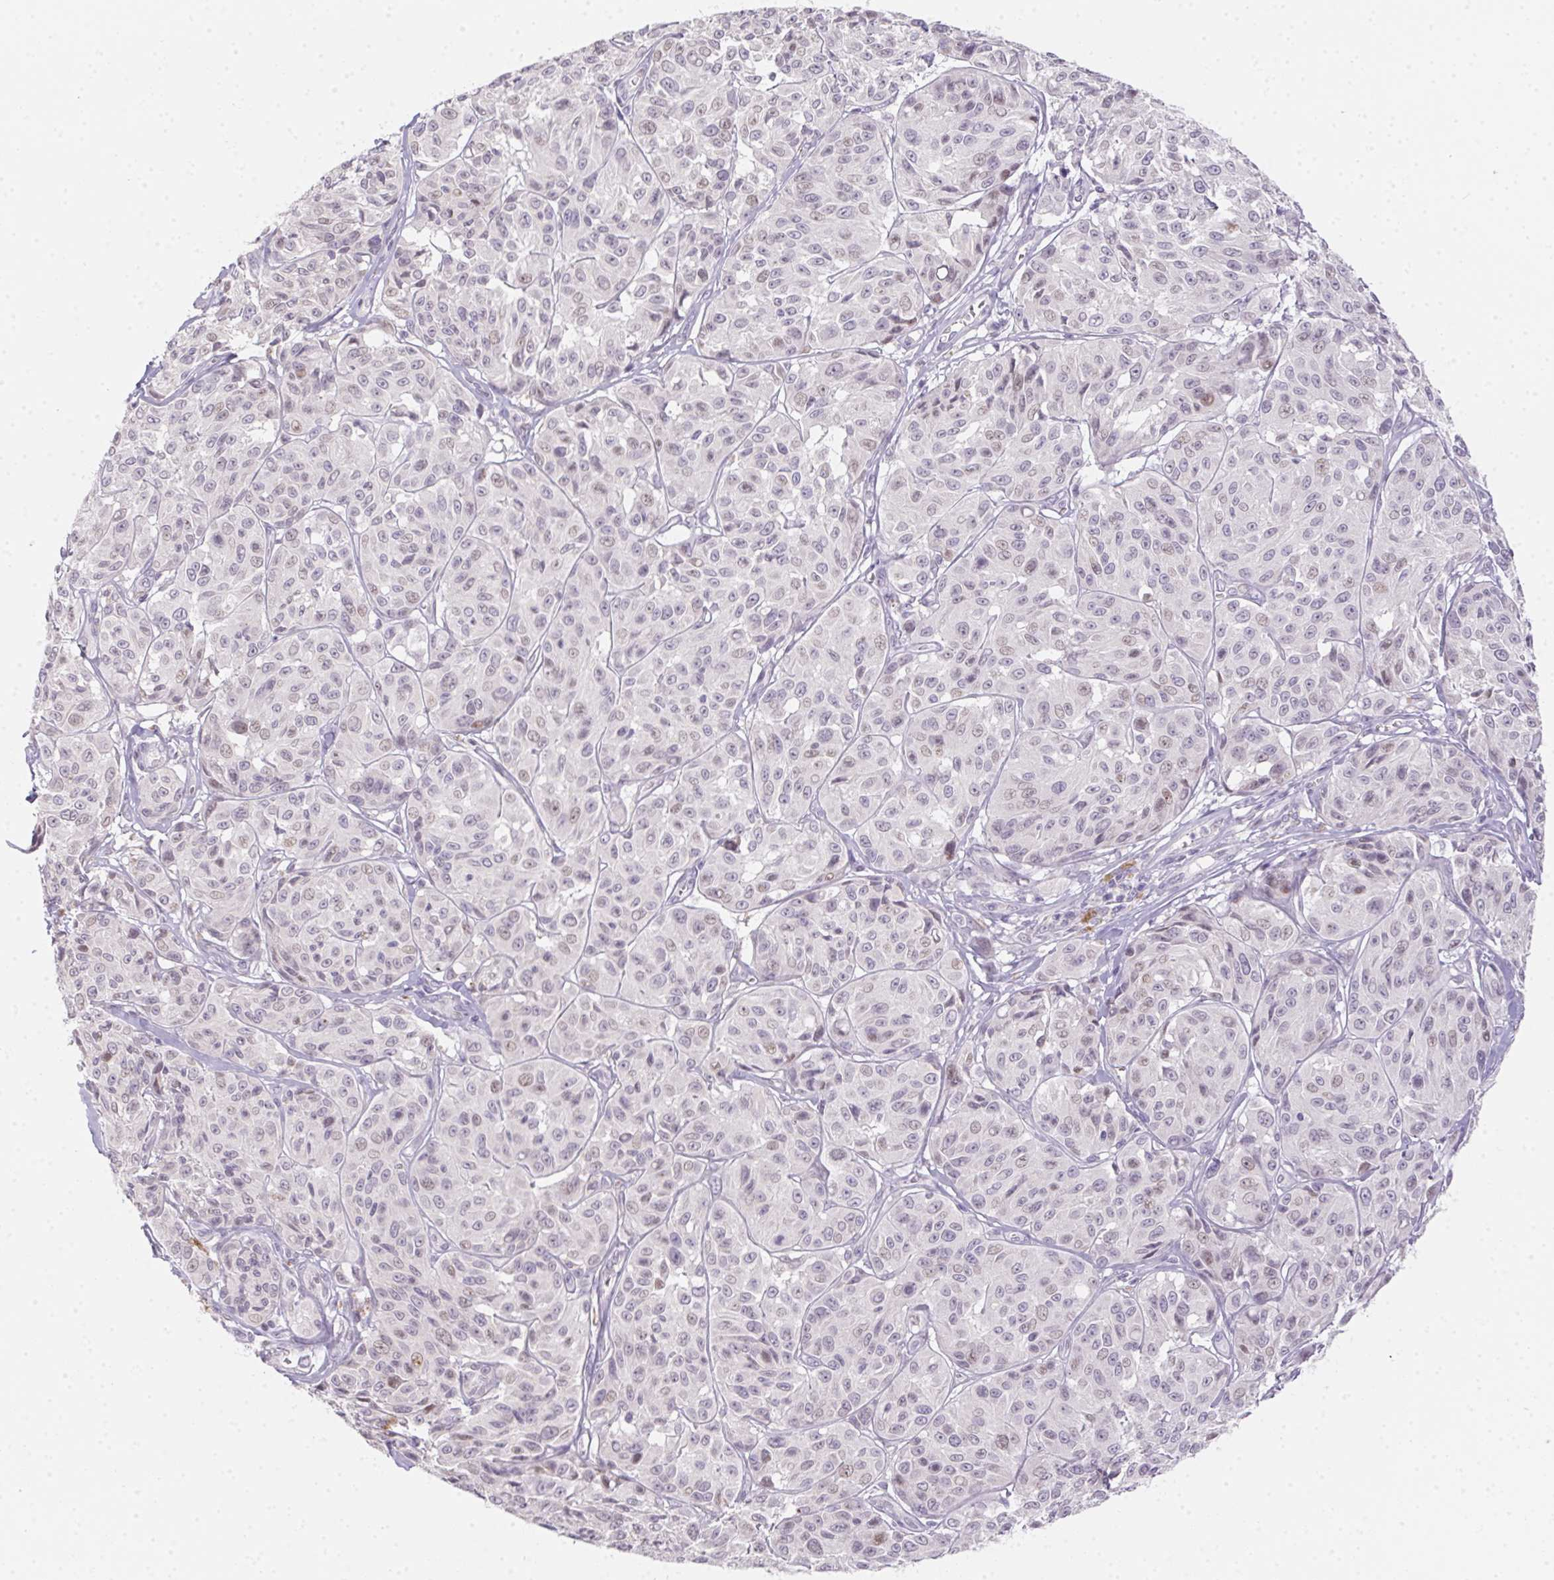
{"staining": {"intensity": "weak", "quantity": "25%-75%", "location": "nuclear"}, "tissue": "melanoma", "cell_type": "Tumor cells", "image_type": "cancer", "snomed": [{"axis": "morphology", "description": "Malignant melanoma, NOS"}, {"axis": "topography", "description": "Skin"}], "caption": "Human malignant melanoma stained with a brown dye exhibits weak nuclear positive positivity in approximately 25%-75% of tumor cells.", "gene": "MORC1", "patient": {"sex": "male", "age": 91}}